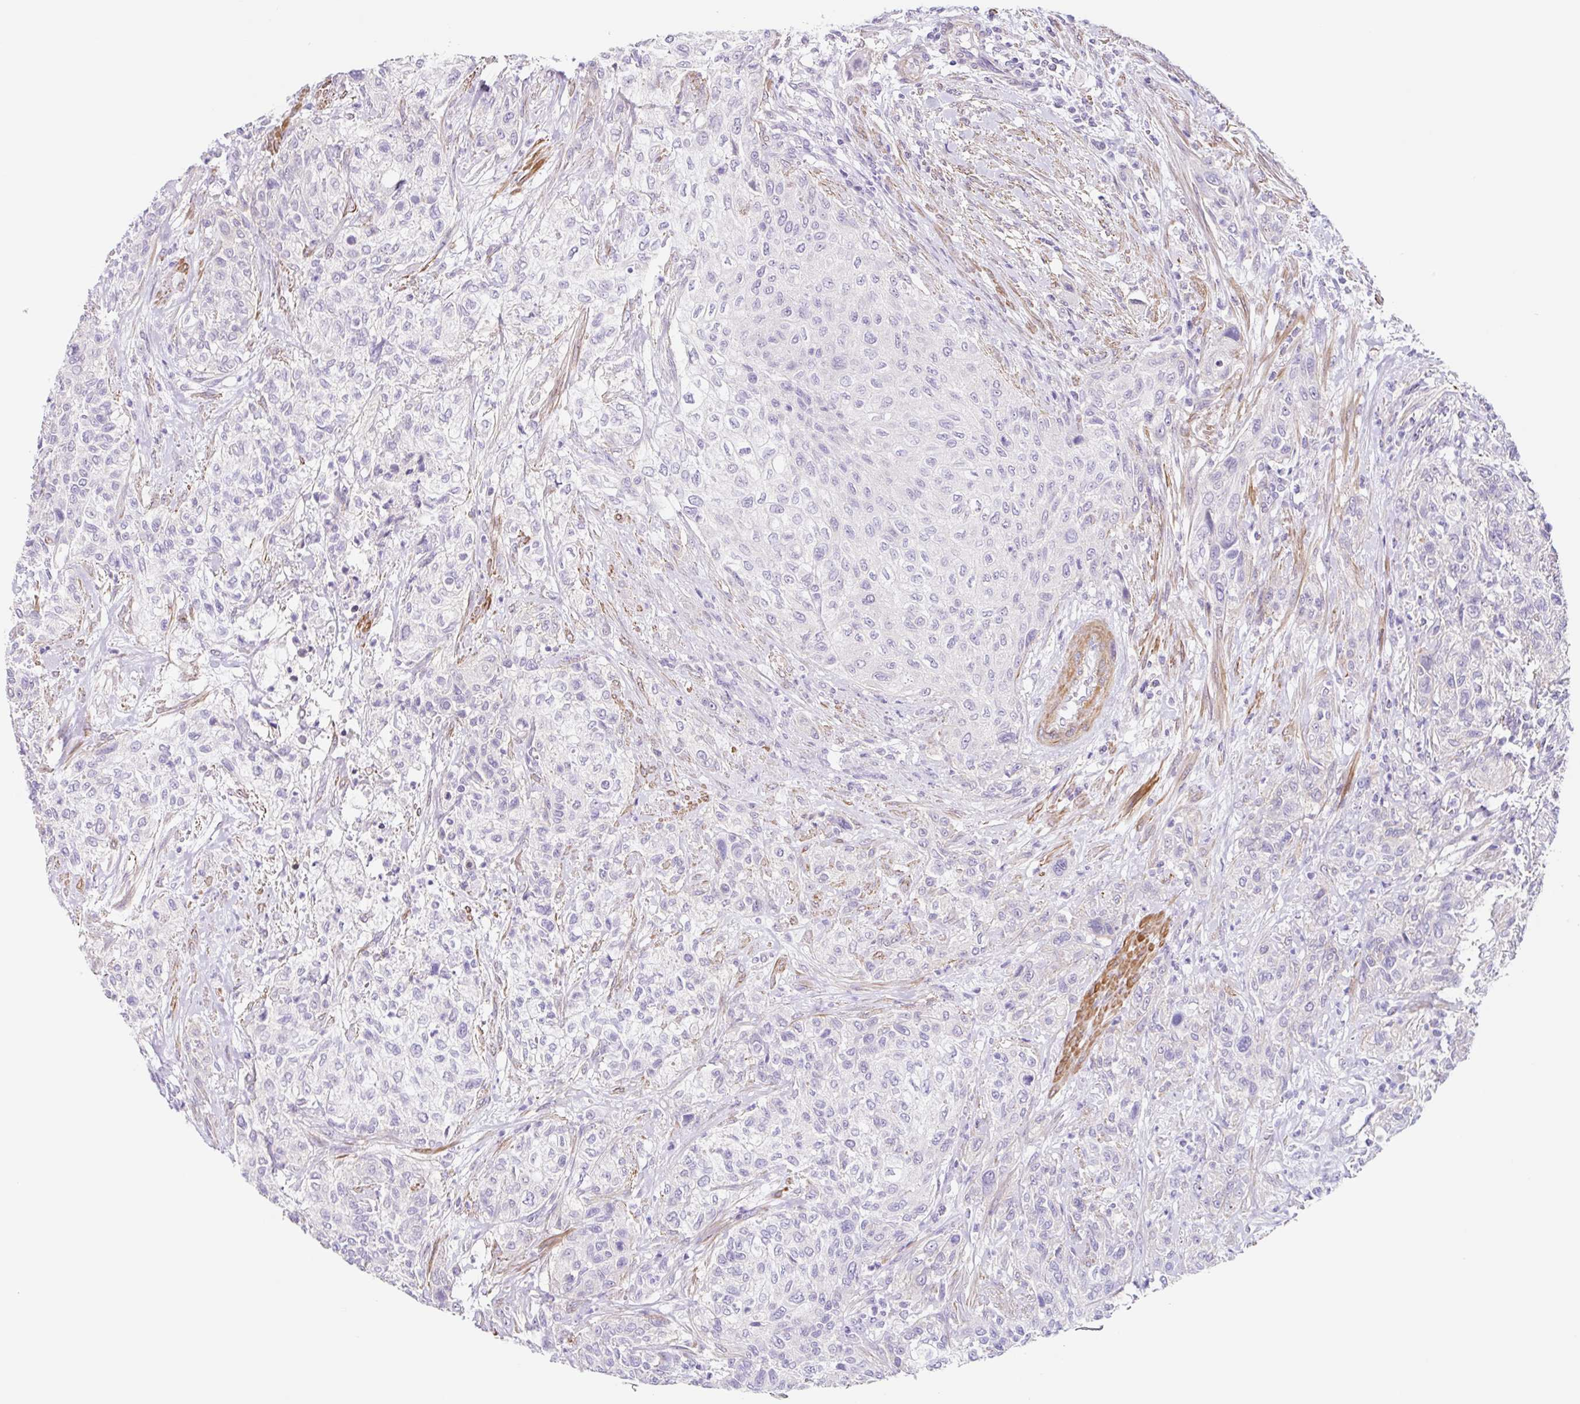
{"staining": {"intensity": "negative", "quantity": "none", "location": "none"}, "tissue": "urothelial cancer", "cell_type": "Tumor cells", "image_type": "cancer", "snomed": [{"axis": "morphology", "description": "Normal tissue, NOS"}, {"axis": "morphology", "description": "Urothelial carcinoma, NOS"}, {"axis": "topography", "description": "Urinary bladder"}, {"axis": "topography", "description": "Peripheral nerve tissue"}], "caption": "There is no significant expression in tumor cells of transitional cell carcinoma. (DAB immunohistochemistry visualized using brightfield microscopy, high magnification).", "gene": "DCAF17", "patient": {"sex": "male", "age": 35}}